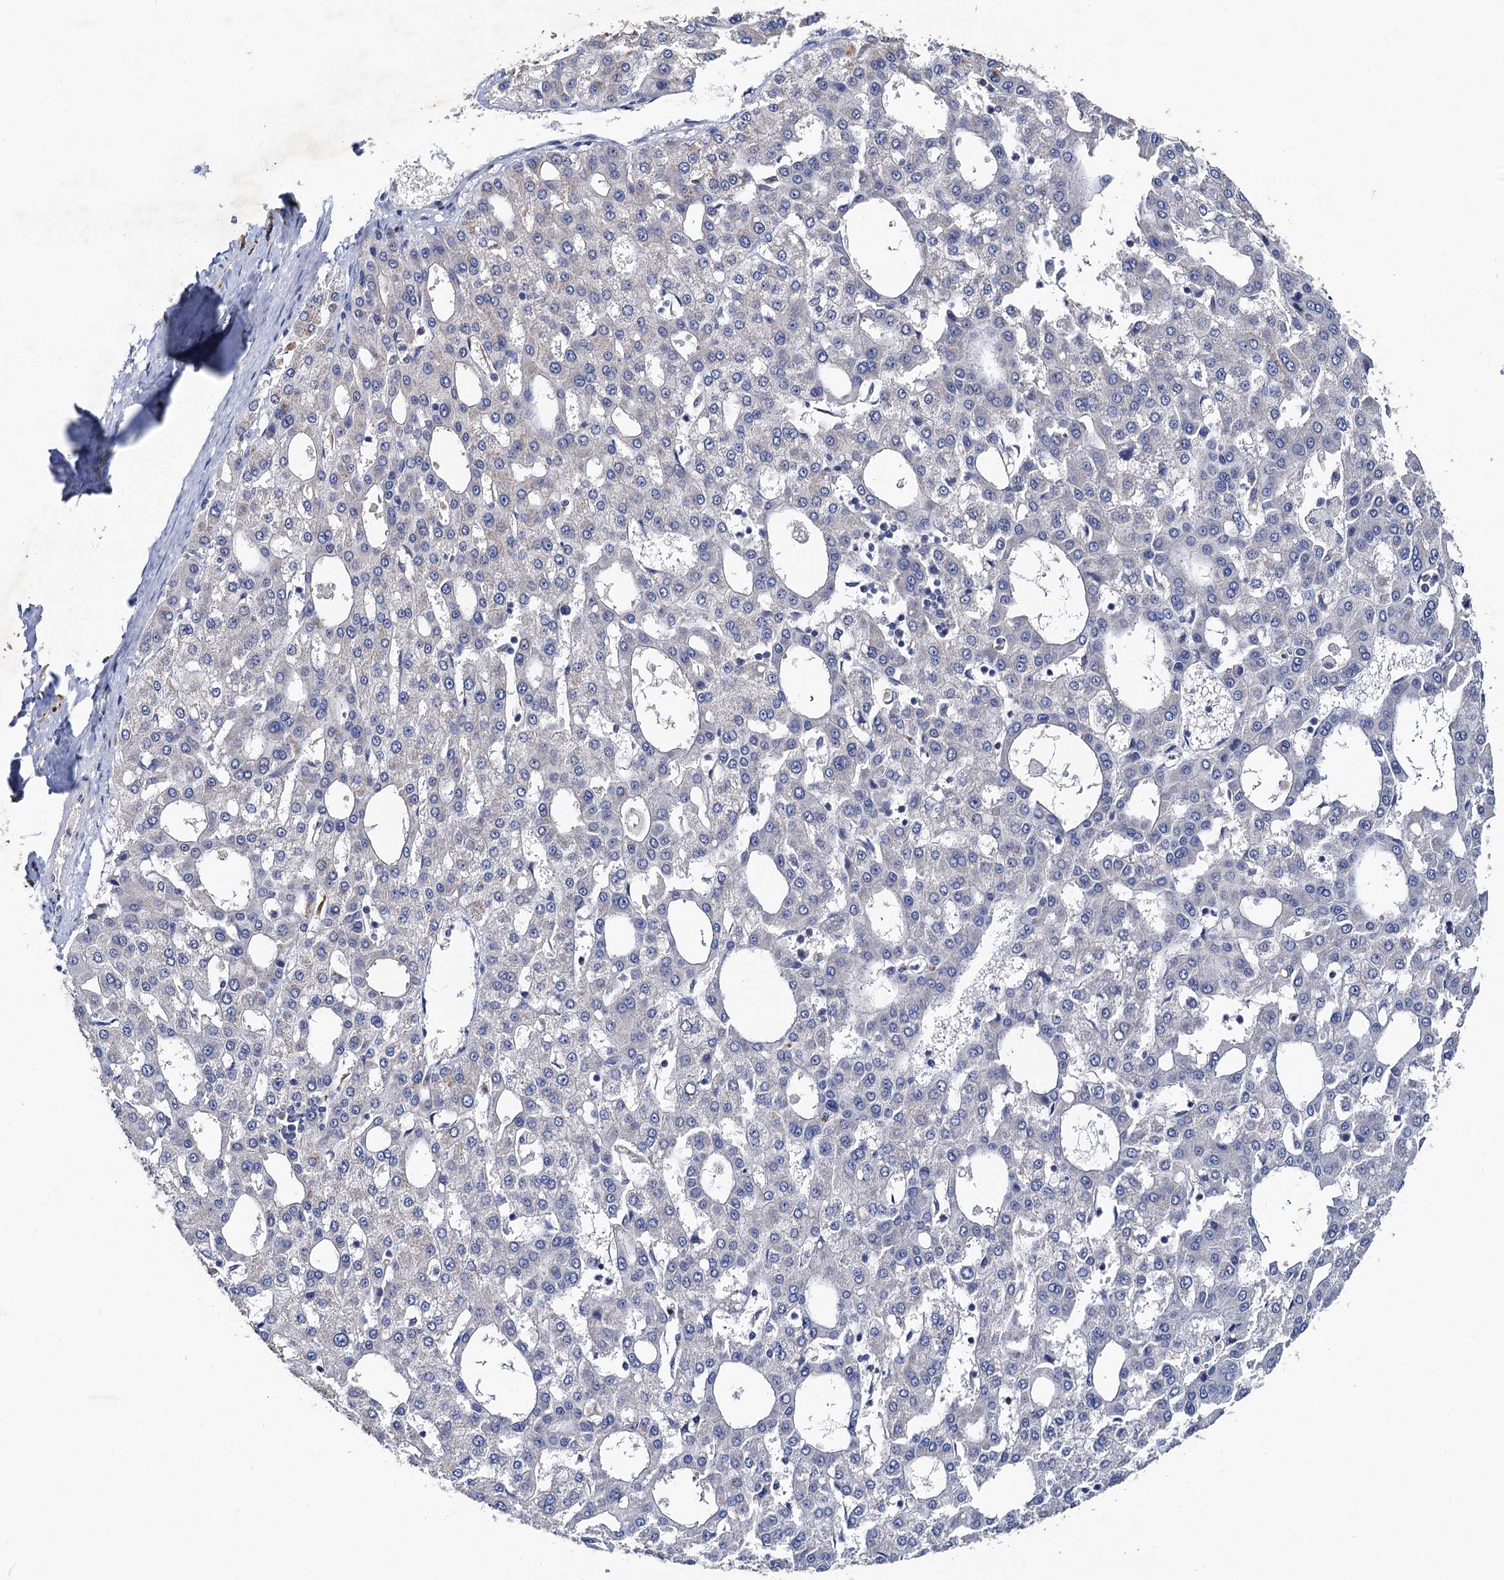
{"staining": {"intensity": "negative", "quantity": "none", "location": "none"}, "tissue": "liver cancer", "cell_type": "Tumor cells", "image_type": "cancer", "snomed": [{"axis": "morphology", "description": "Carcinoma, Hepatocellular, NOS"}, {"axis": "topography", "description": "Liver"}], "caption": "Immunohistochemistry image of human hepatocellular carcinoma (liver) stained for a protein (brown), which demonstrates no staining in tumor cells.", "gene": "TMEM39B", "patient": {"sex": "male", "age": 47}}